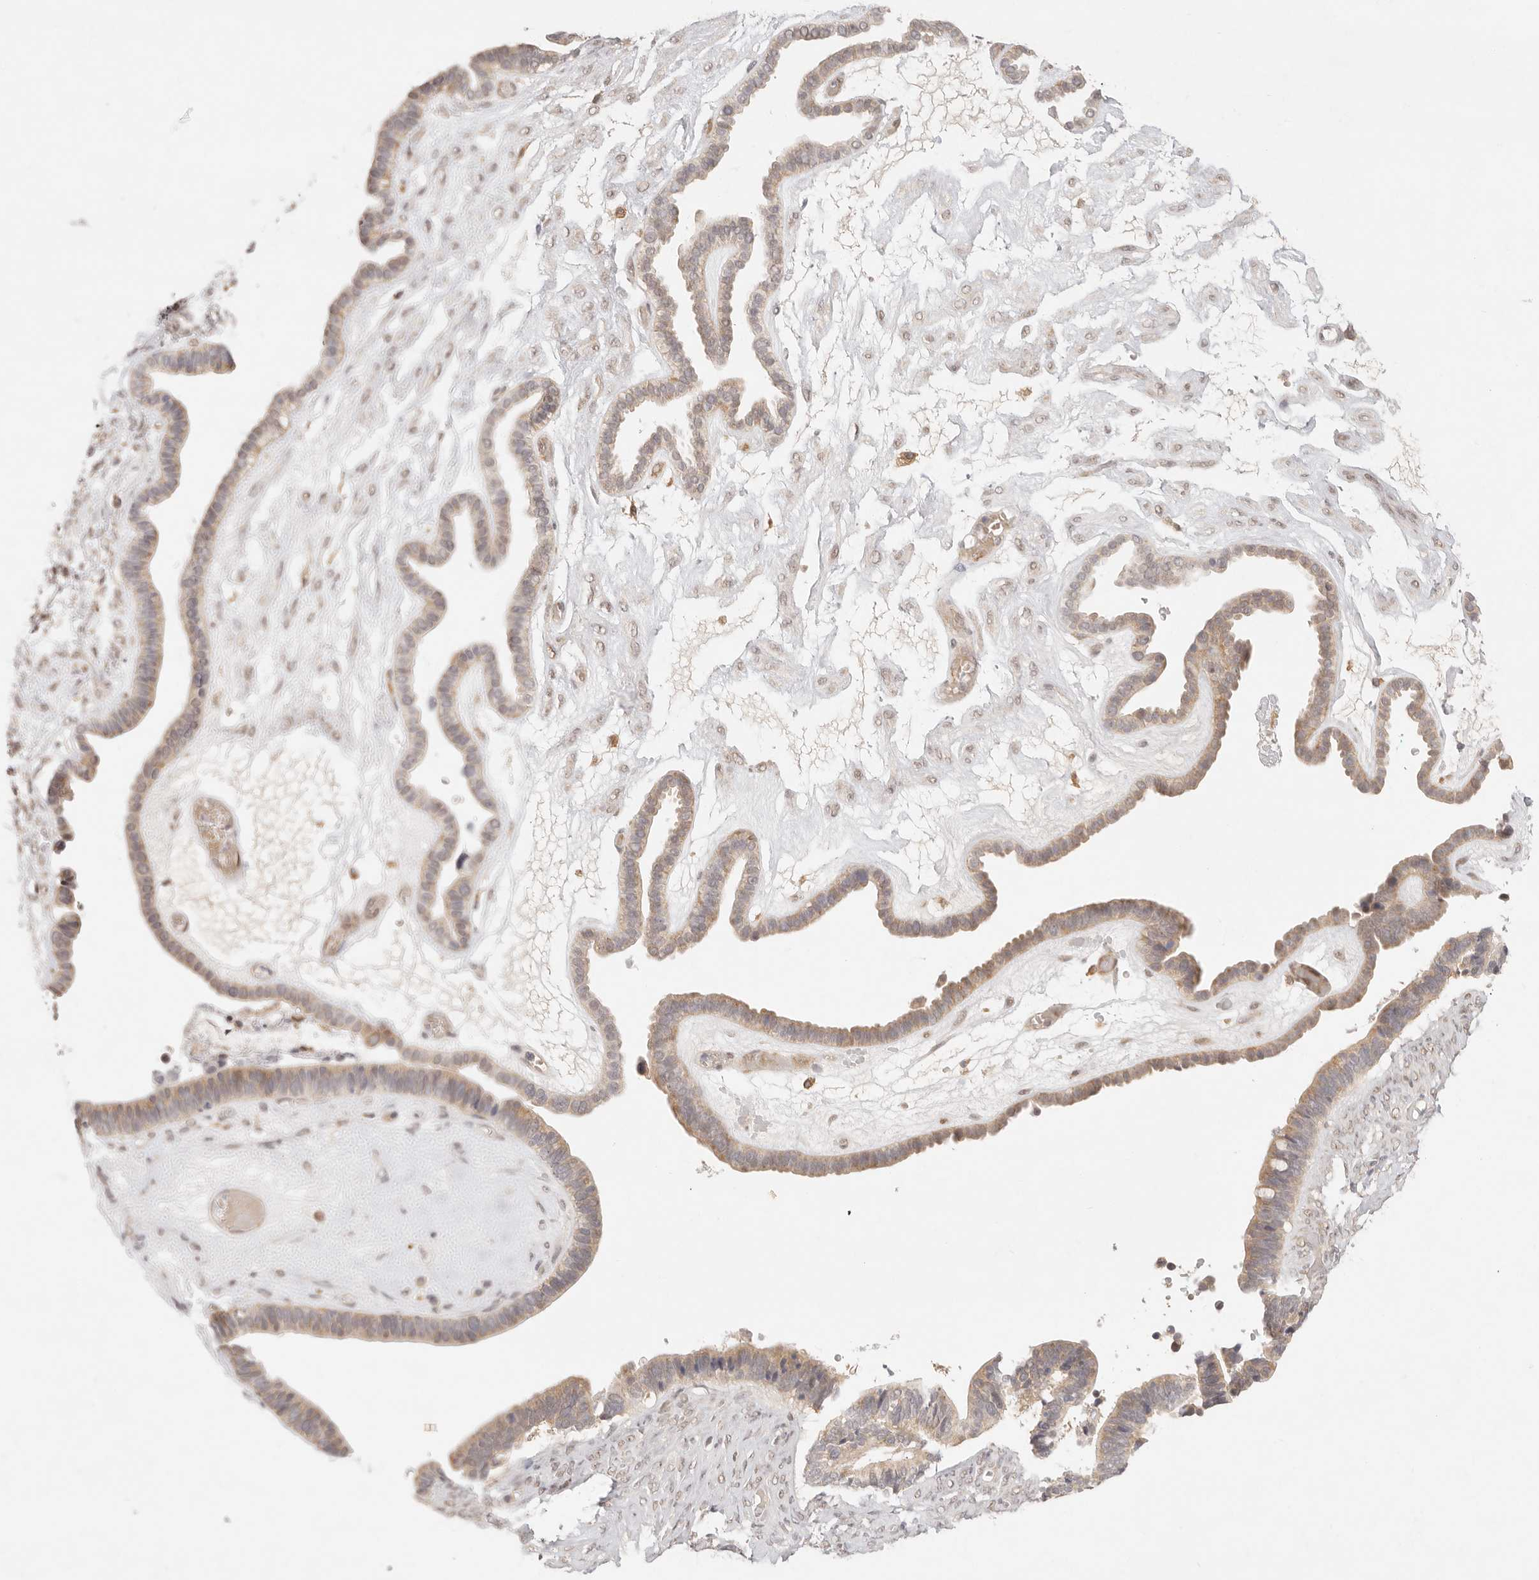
{"staining": {"intensity": "weak", "quantity": "25%-75%", "location": "cytoplasmic/membranous"}, "tissue": "ovarian cancer", "cell_type": "Tumor cells", "image_type": "cancer", "snomed": [{"axis": "morphology", "description": "Cystadenocarcinoma, serous, NOS"}, {"axis": "topography", "description": "Ovary"}], "caption": "Immunohistochemistry staining of ovarian cancer, which exhibits low levels of weak cytoplasmic/membranous positivity in approximately 25%-75% of tumor cells indicating weak cytoplasmic/membranous protein staining. The staining was performed using DAB (3,3'-diaminobenzidine) (brown) for protein detection and nuclei were counterstained in hematoxylin (blue).", "gene": "GPR156", "patient": {"sex": "female", "age": 56}}